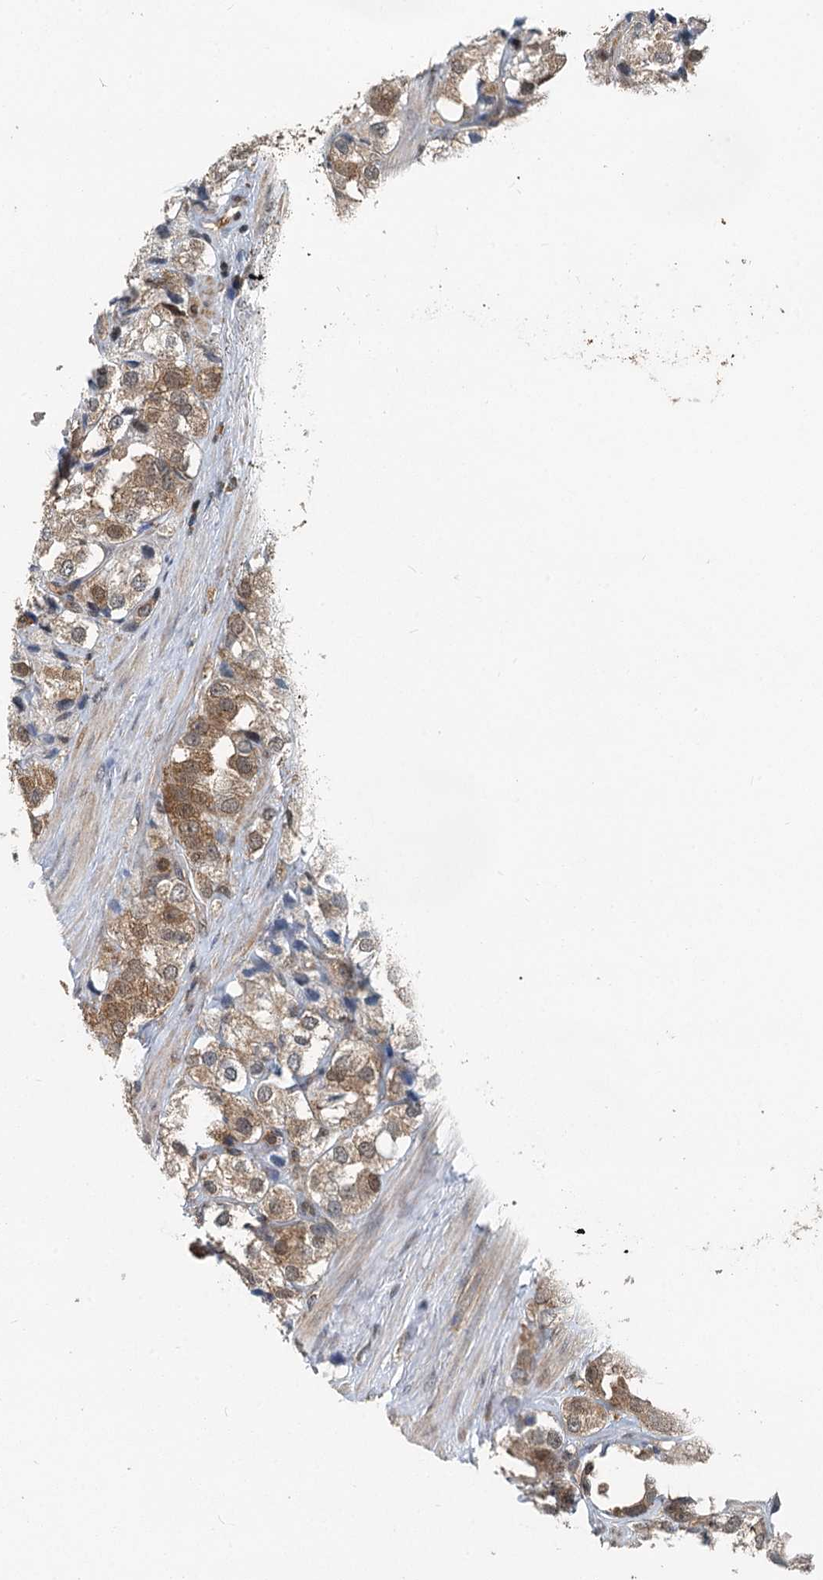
{"staining": {"intensity": "moderate", "quantity": ">75%", "location": "cytoplasmic/membranous"}, "tissue": "prostate cancer", "cell_type": "Tumor cells", "image_type": "cancer", "snomed": [{"axis": "morphology", "description": "Adenocarcinoma, NOS"}, {"axis": "topography", "description": "Prostate"}], "caption": "Immunohistochemistry (IHC) histopathology image of prostate cancer (adenocarcinoma) stained for a protein (brown), which demonstrates medium levels of moderate cytoplasmic/membranous staining in approximately >75% of tumor cells.", "gene": "GPI", "patient": {"sex": "male", "age": 79}}